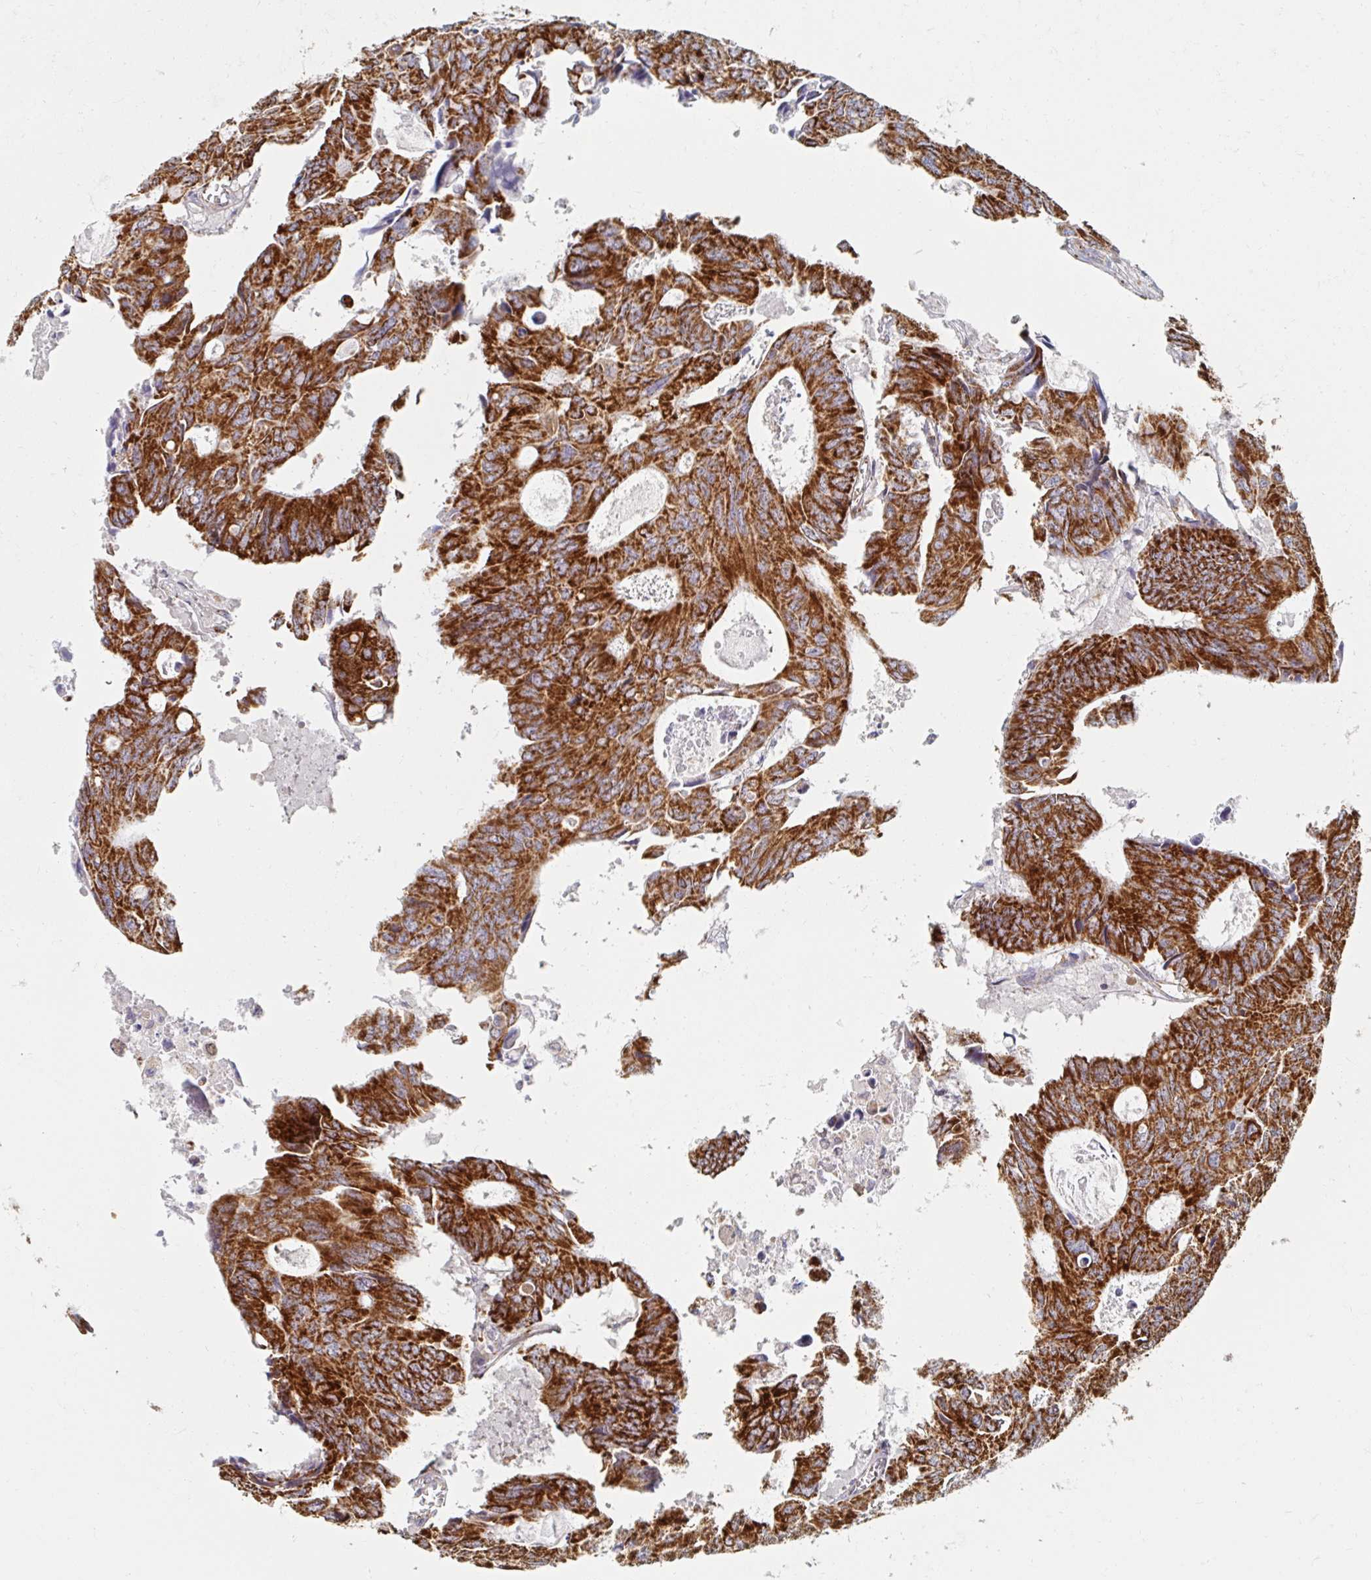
{"staining": {"intensity": "strong", "quantity": ">75%", "location": "cytoplasmic/membranous"}, "tissue": "colorectal cancer", "cell_type": "Tumor cells", "image_type": "cancer", "snomed": [{"axis": "morphology", "description": "Adenocarcinoma, NOS"}, {"axis": "topography", "description": "Rectum"}], "caption": "Strong cytoplasmic/membranous protein expression is seen in approximately >75% of tumor cells in colorectal adenocarcinoma. Using DAB (3,3'-diaminobenzidine) (brown) and hematoxylin (blue) stains, captured at high magnification using brightfield microscopy.", "gene": "MAVS", "patient": {"sex": "male", "age": 76}}